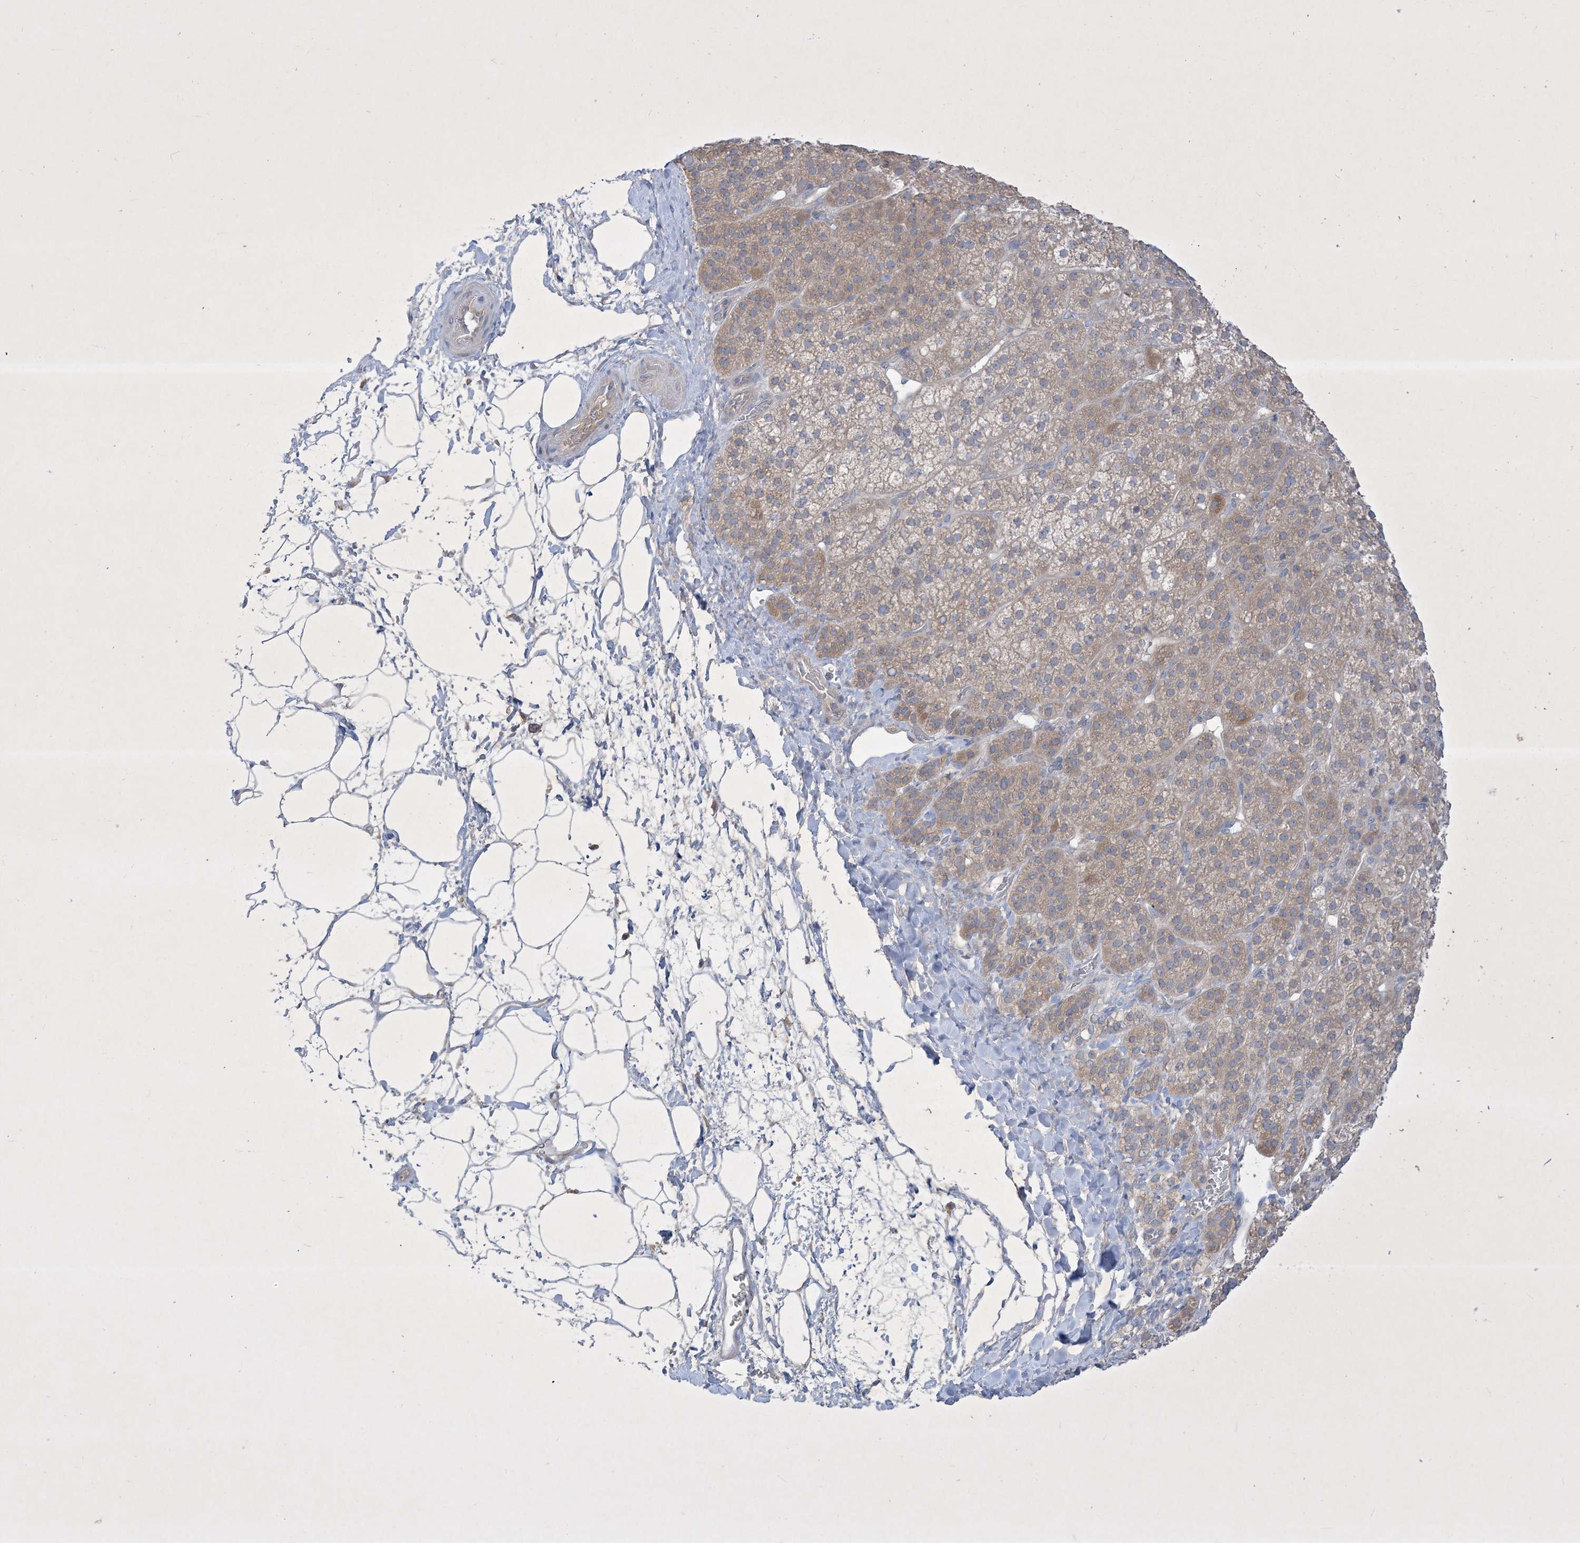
{"staining": {"intensity": "moderate", "quantity": "25%-75%", "location": "cytoplasmic/membranous"}, "tissue": "adrenal gland", "cell_type": "Glandular cells", "image_type": "normal", "snomed": [{"axis": "morphology", "description": "Normal tissue, NOS"}, {"axis": "topography", "description": "Adrenal gland"}], "caption": "High-magnification brightfield microscopy of normal adrenal gland stained with DAB (brown) and counterstained with hematoxylin (blue). glandular cells exhibit moderate cytoplasmic/membranous staining is appreciated in approximately25%-75% of cells.", "gene": "PLEKHA3", "patient": {"sex": "female", "age": 57}}